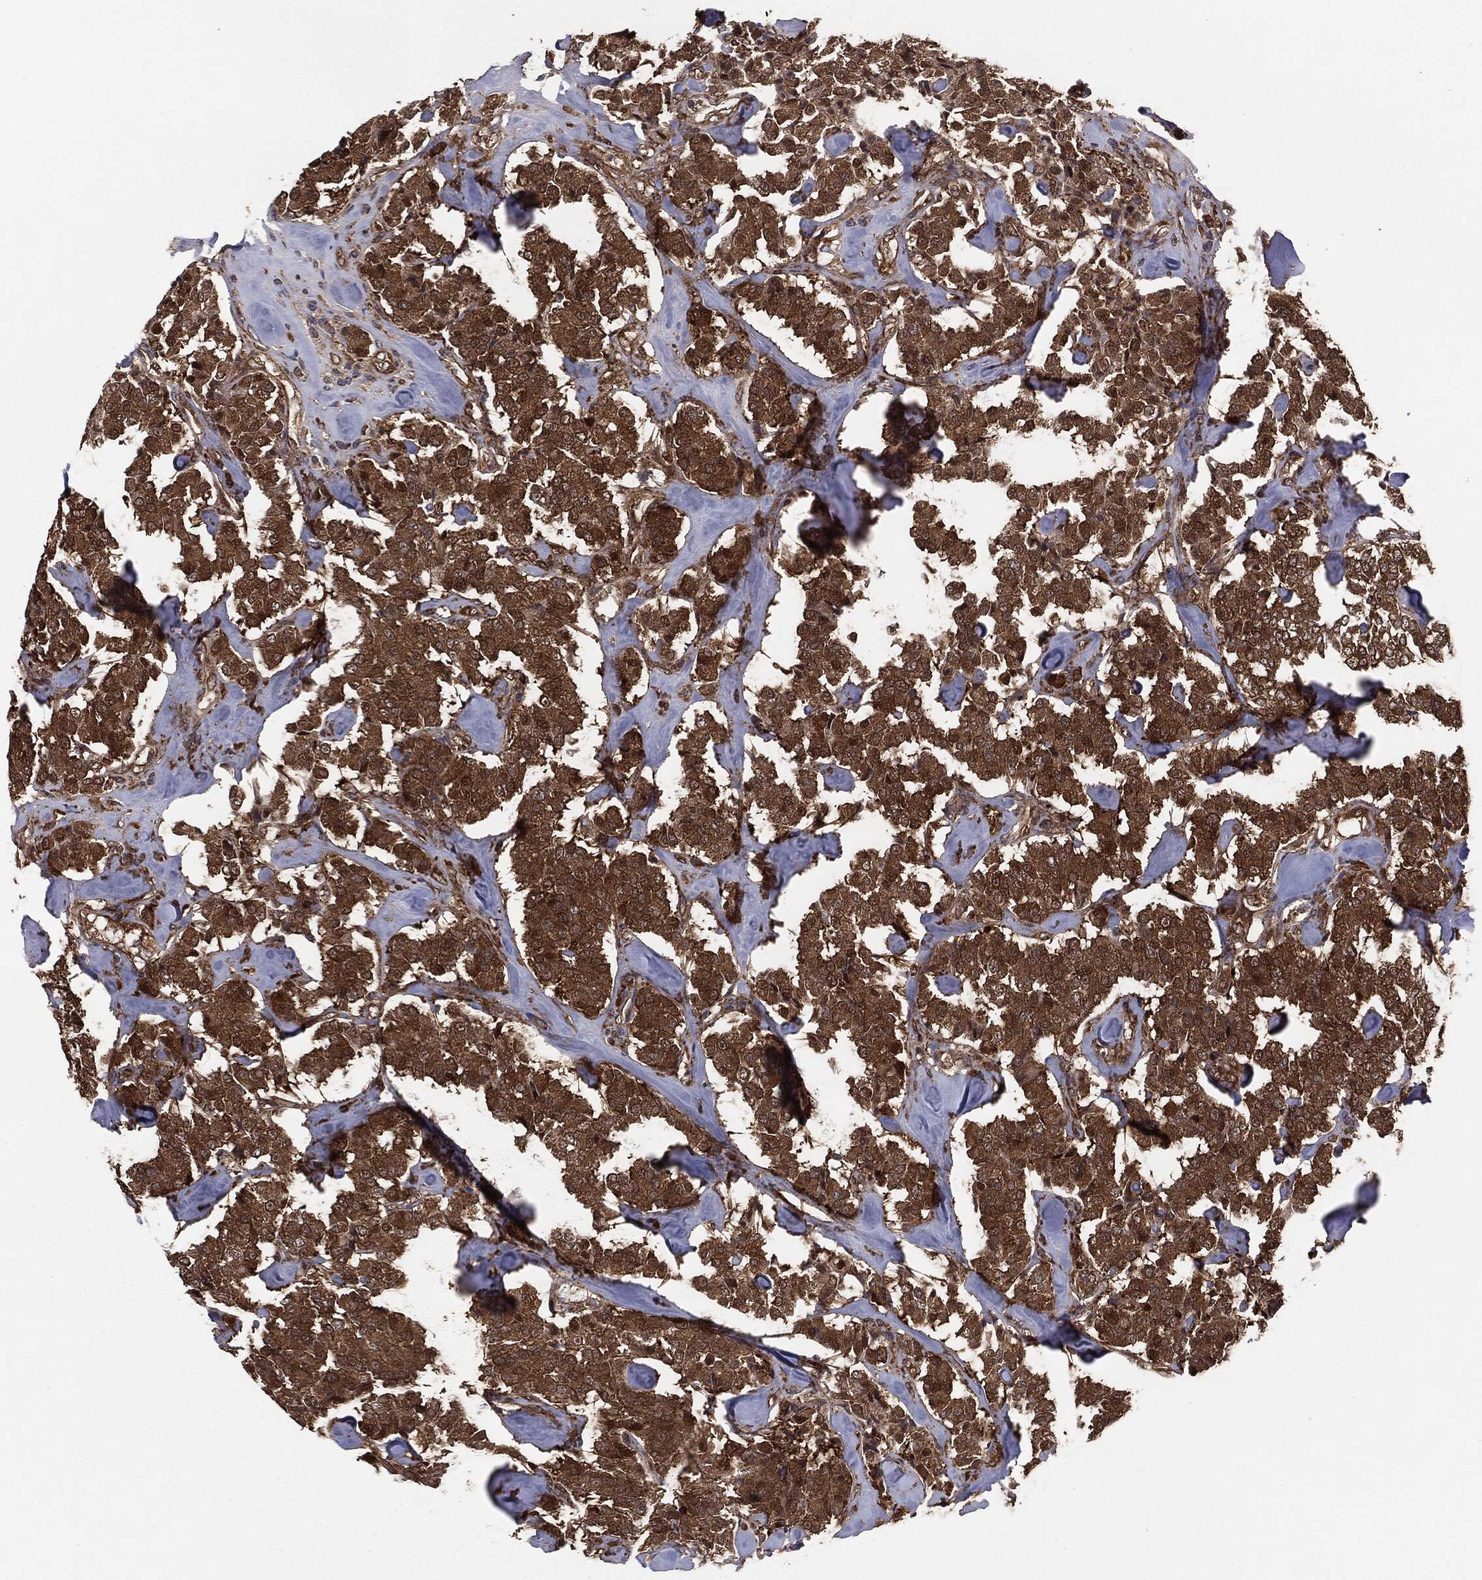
{"staining": {"intensity": "strong", "quantity": ">75%", "location": "cytoplasmic/membranous"}, "tissue": "carcinoid", "cell_type": "Tumor cells", "image_type": "cancer", "snomed": [{"axis": "morphology", "description": "Carcinoid, malignant, NOS"}, {"axis": "topography", "description": "Pancreas"}], "caption": "Carcinoid tissue demonstrates strong cytoplasmic/membranous positivity in about >75% of tumor cells, visualized by immunohistochemistry. The staining was performed using DAB (3,3'-diaminobenzidine) to visualize the protein expression in brown, while the nuclei were stained in blue with hematoxylin (Magnification: 20x).", "gene": "NME1", "patient": {"sex": "male", "age": 41}}